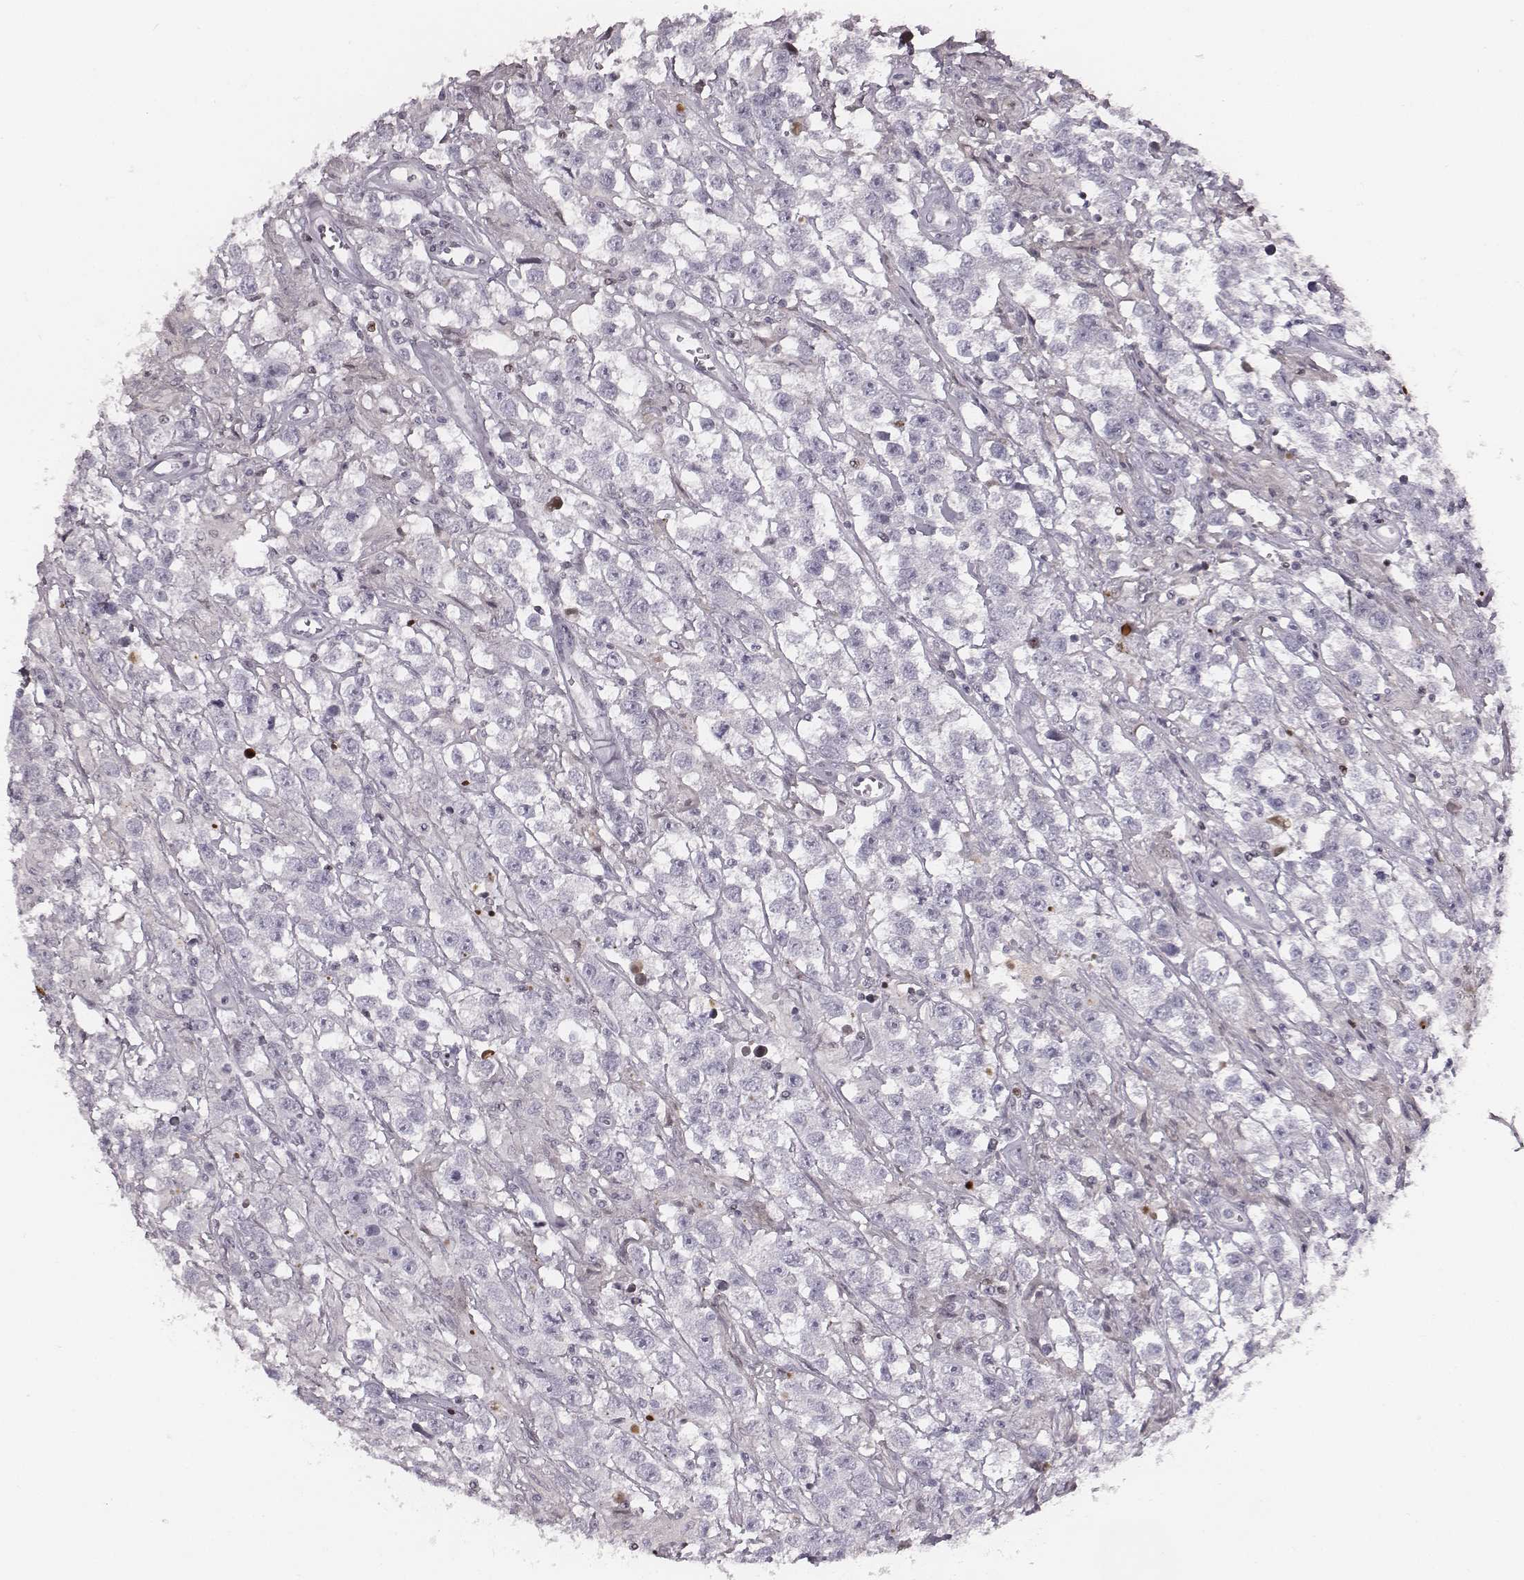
{"staining": {"intensity": "negative", "quantity": "none", "location": "none"}, "tissue": "testis cancer", "cell_type": "Tumor cells", "image_type": "cancer", "snomed": [{"axis": "morphology", "description": "Seminoma, NOS"}, {"axis": "topography", "description": "Testis"}], "caption": "A histopathology image of human testis seminoma is negative for staining in tumor cells.", "gene": "NDC1", "patient": {"sex": "male", "age": 43}}